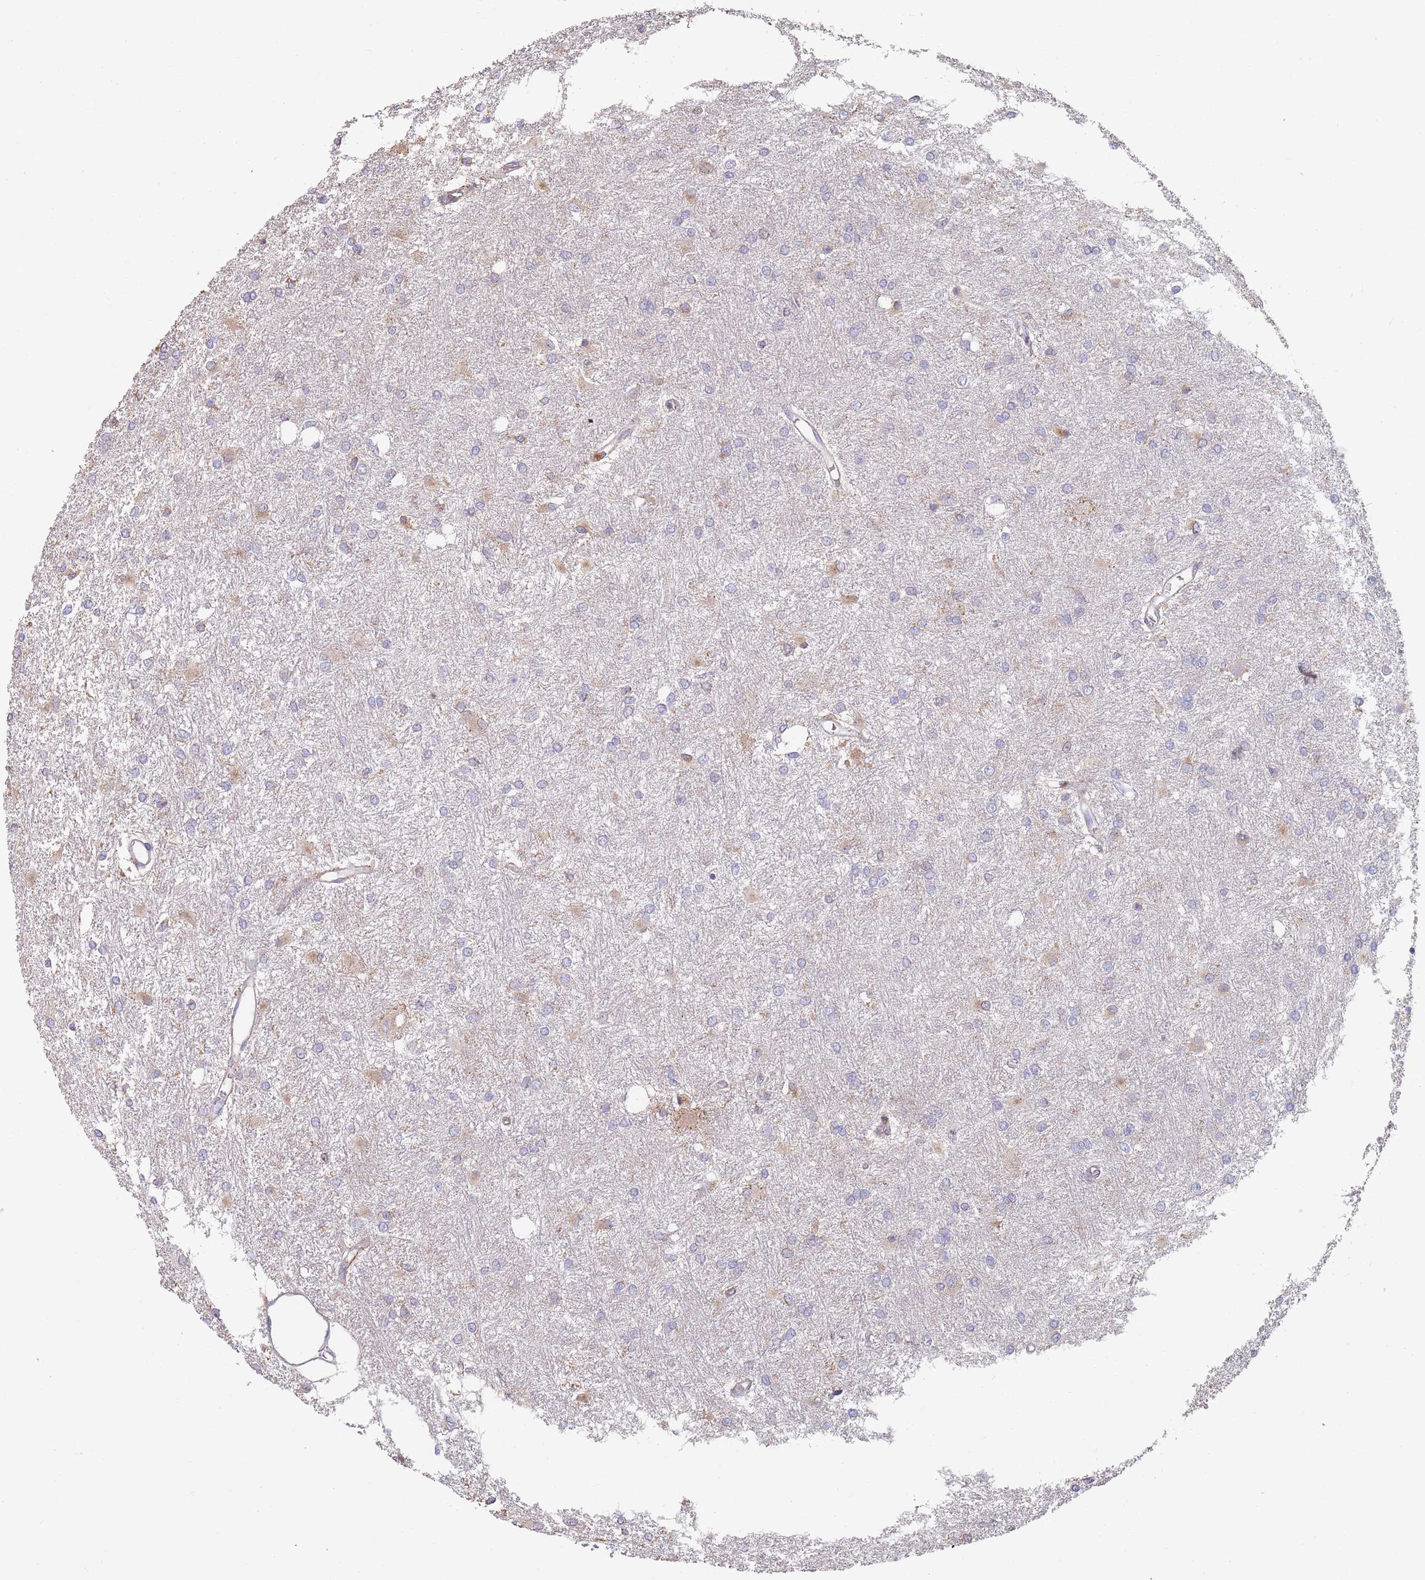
{"staining": {"intensity": "weak", "quantity": "<25%", "location": "cytoplasmic/membranous"}, "tissue": "glioma", "cell_type": "Tumor cells", "image_type": "cancer", "snomed": [{"axis": "morphology", "description": "Glioma, malignant, High grade"}, {"axis": "topography", "description": "Brain"}], "caption": "Immunohistochemical staining of human glioma exhibits no significant positivity in tumor cells.", "gene": "CLEC12A", "patient": {"sex": "female", "age": 50}}